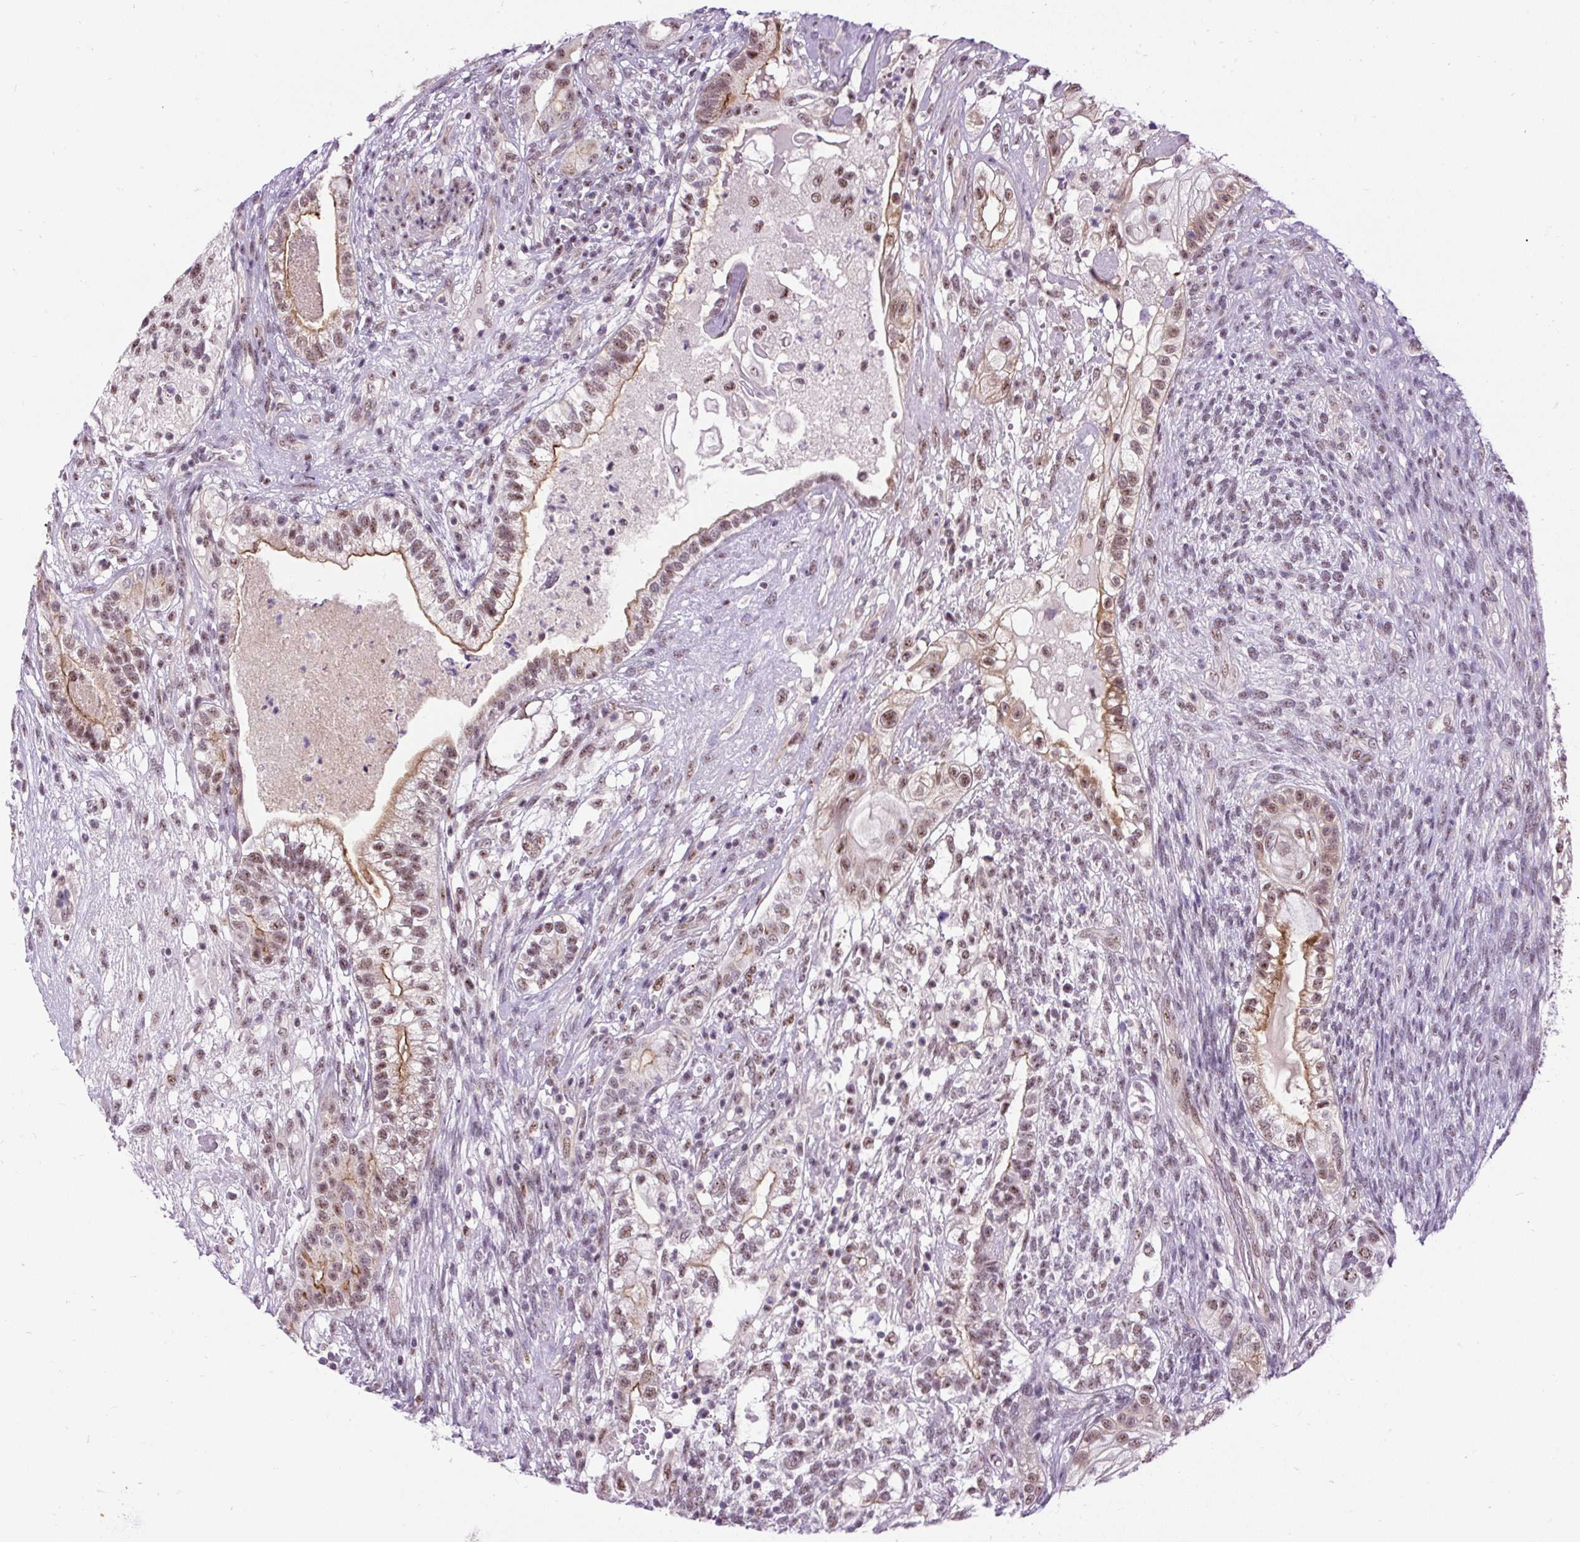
{"staining": {"intensity": "moderate", "quantity": "25%-75%", "location": "cytoplasmic/membranous,nuclear"}, "tissue": "testis cancer", "cell_type": "Tumor cells", "image_type": "cancer", "snomed": [{"axis": "morphology", "description": "Seminoma, NOS"}, {"axis": "morphology", "description": "Carcinoma, Embryonal, NOS"}, {"axis": "topography", "description": "Testis"}], "caption": "Immunohistochemical staining of human testis cancer demonstrates medium levels of moderate cytoplasmic/membranous and nuclear staining in about 25%-75% of tumor cells.", "gene": "SMC5", "patient": {"sex": "male", "age": 41}}